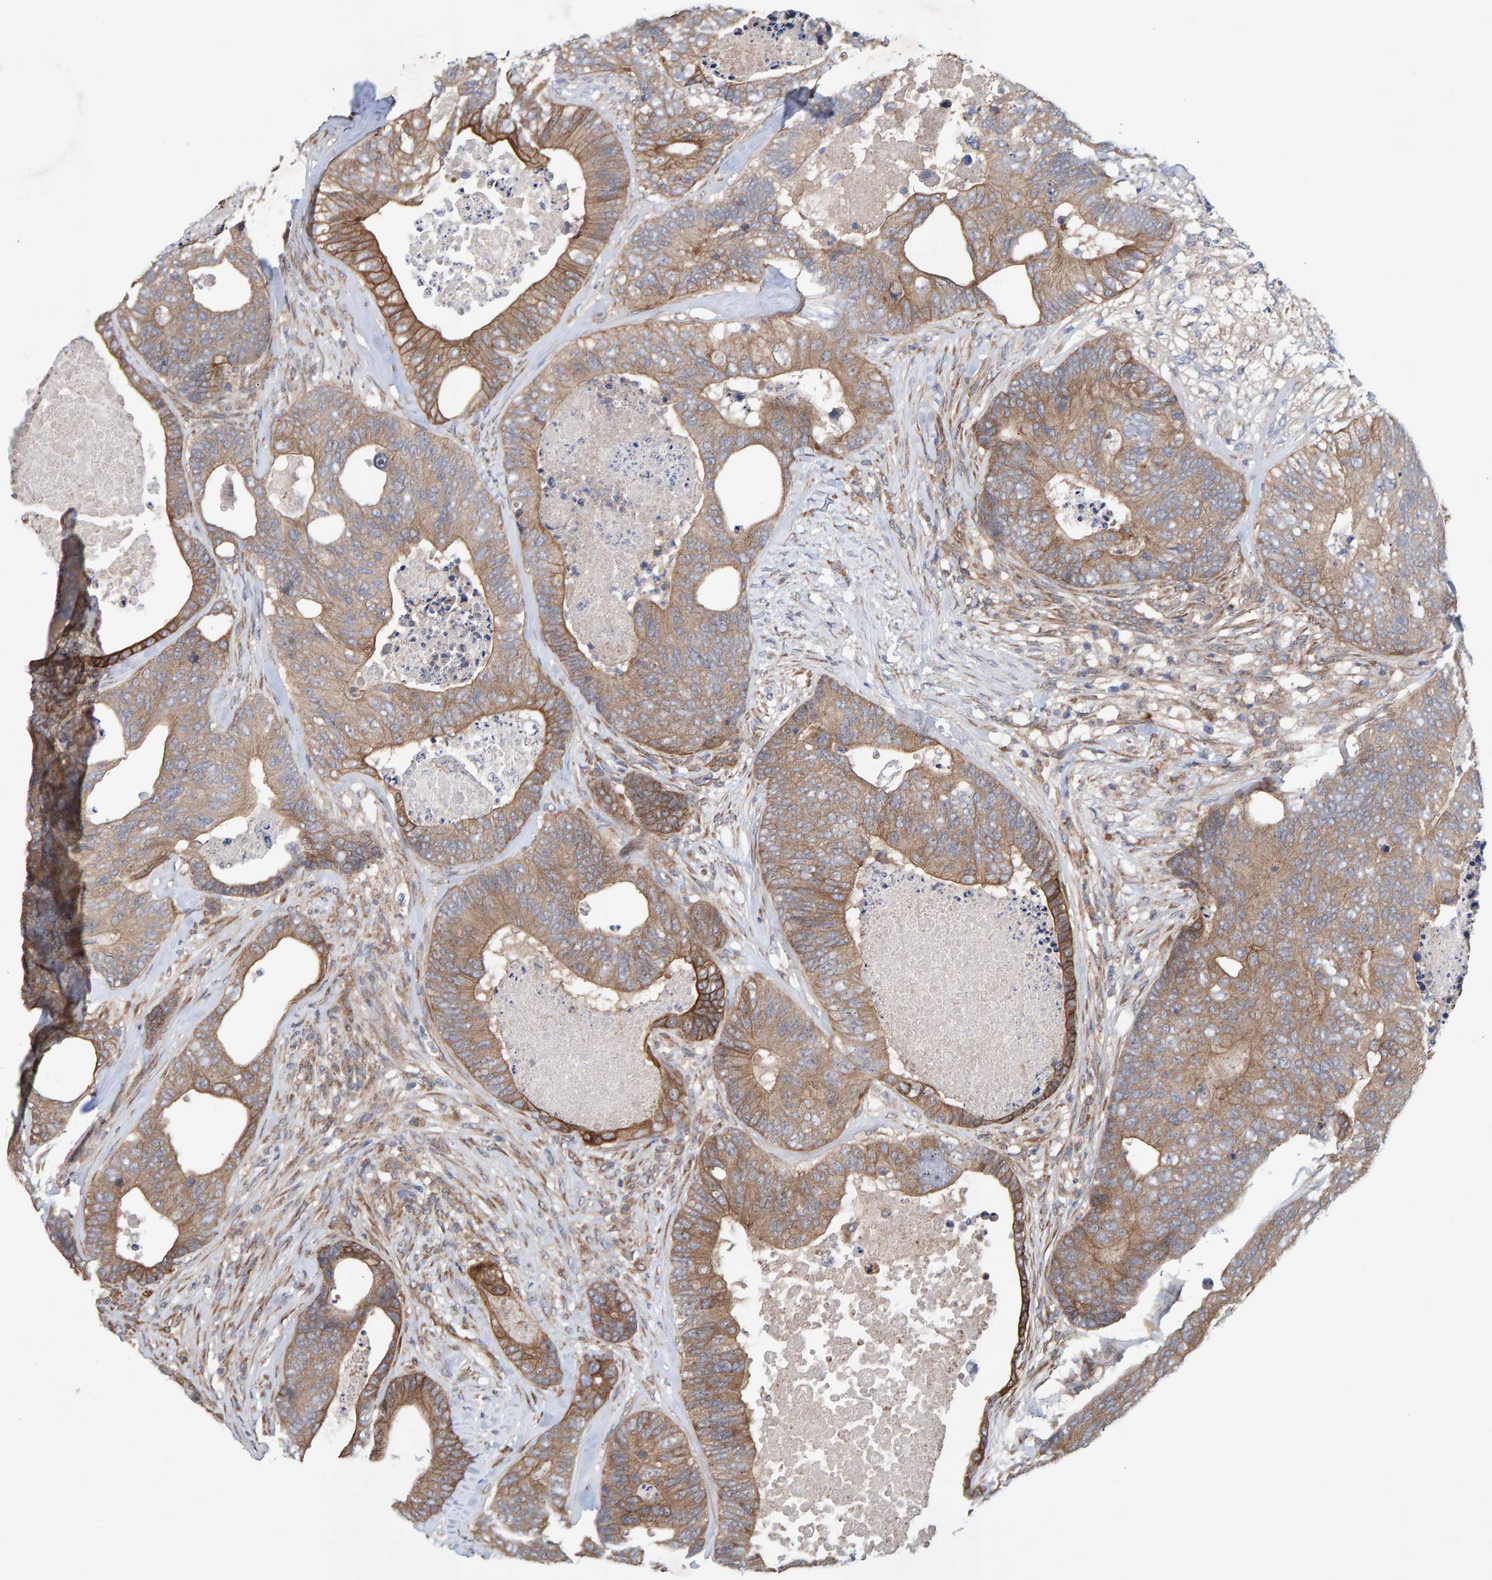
{"staining": {"intensity": "moderate", "quantity": ">75%", "location": "cytoplasmic/membranous"}, "tissue": "colorectal cancer", "cell_type": "Tumor cells", "image_type": "cancer", "snomed": [{"axis": "morphology", "description": "Adenocarcinoma, NOS"}, {"axis": "topography", "description": "Colon"}], "caption": "DAB immunohistochemical staining of human colorectal cancer (adenocarcinoma) shows moderate cytoplasmic/membranous protein staining in approximately >75% of tumor cells.", "gene": "LRSAM1", "patient": {"sex": "female", "age": 67}}